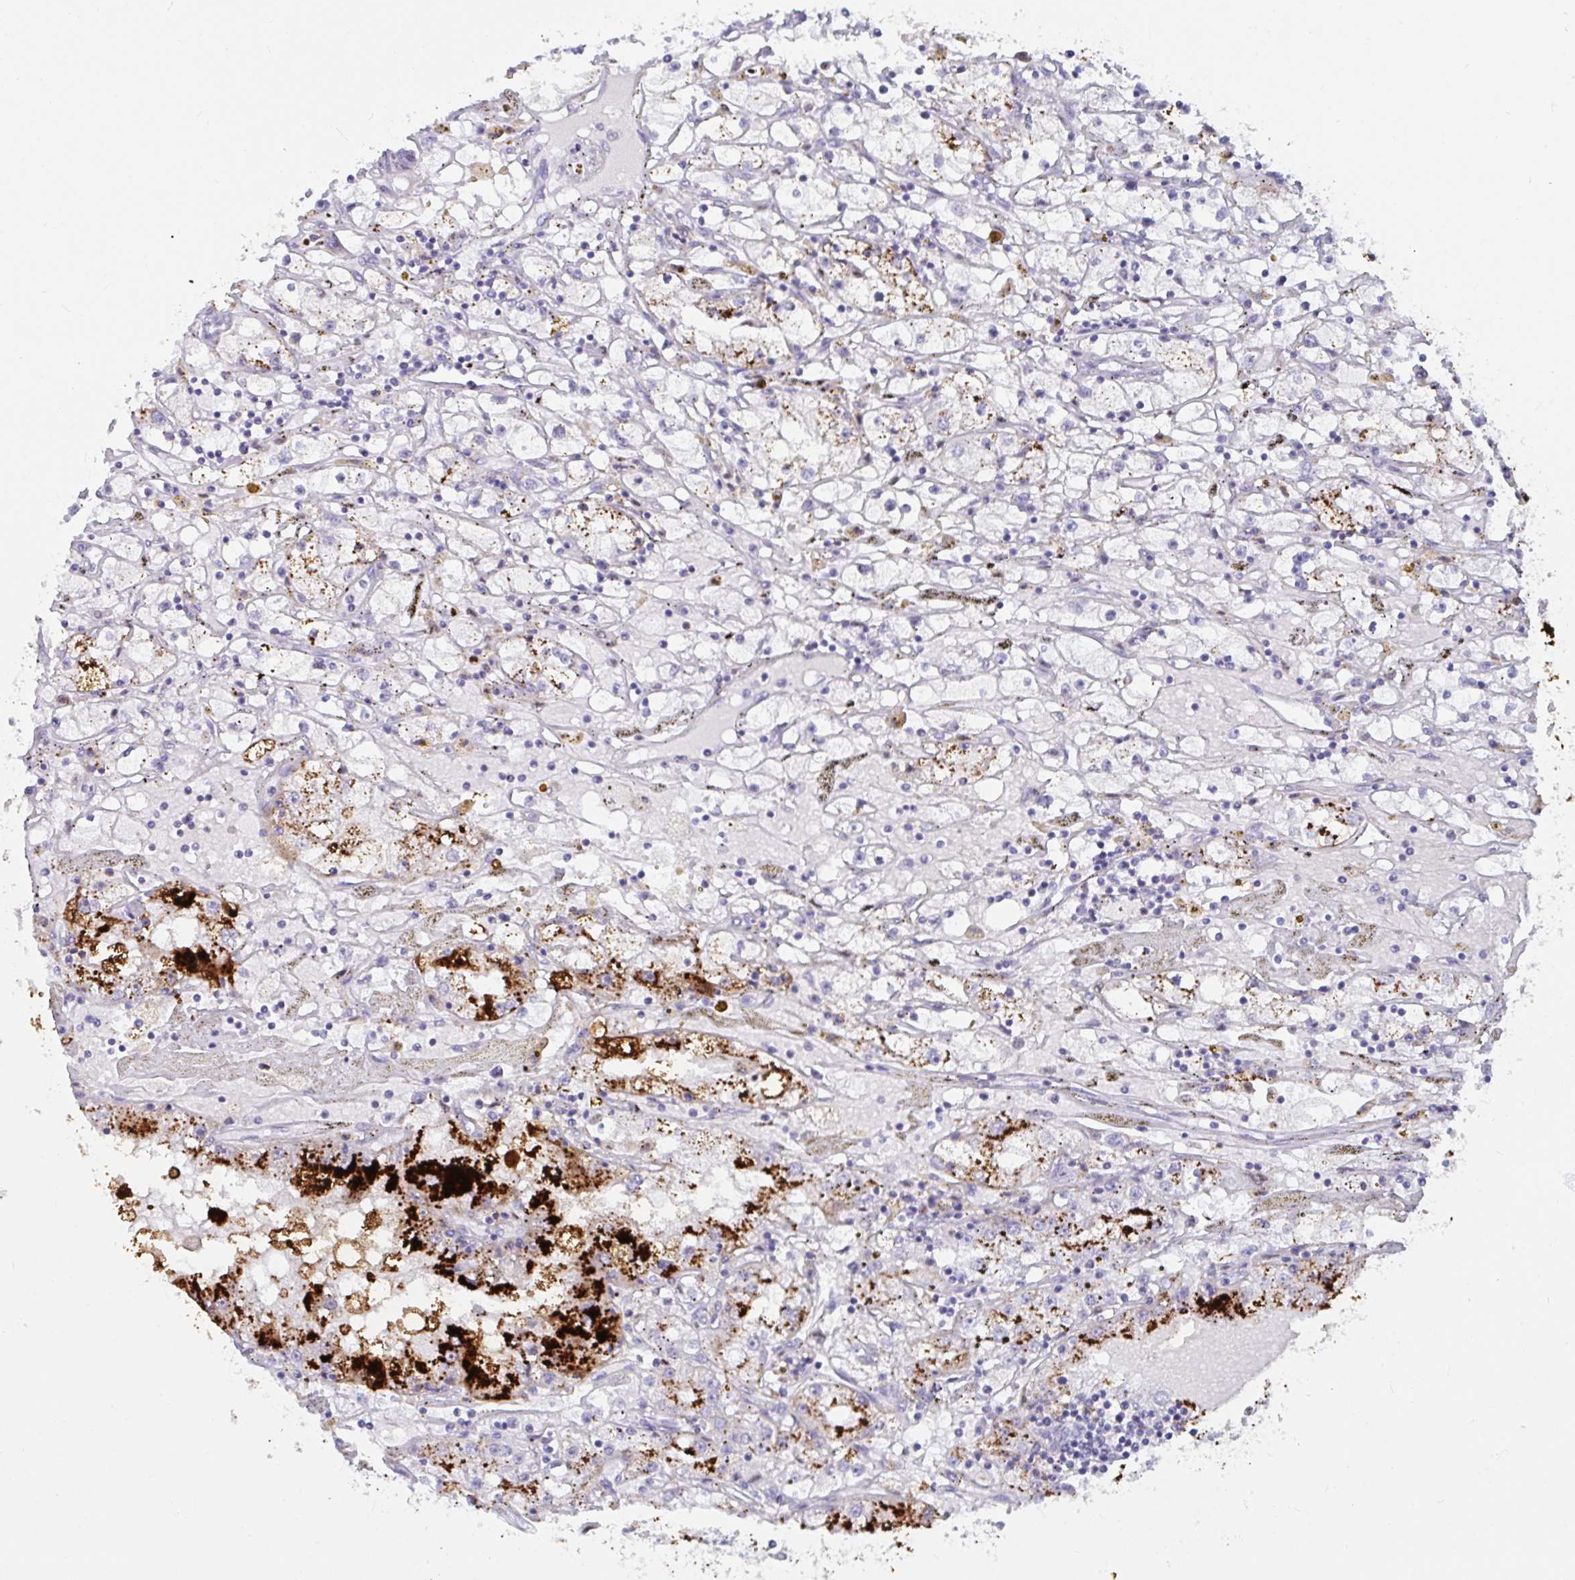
{"staining": {"intensity": "strong", "quantity": "25%-75%", "location": "cytoplasmic/membranous"}, "tissue": "renal cancer", "cell_type": "Tumor cells", "image_type": "cancer", "snomed": [{"axis": "morphology", "description": "Adenocarcinoma, NOS"}, {"axis": "topography", "description": "Kidney"}], "caption": "Renal cancer (adenocarcinoma) was stained to show a protein in brown. There is high levels of strong cytoplasmic/membranous positivity in about 25%-75% of tumor cells.", "gene": "ZNF586", "patient": {"sex": "male", "age": 56}}